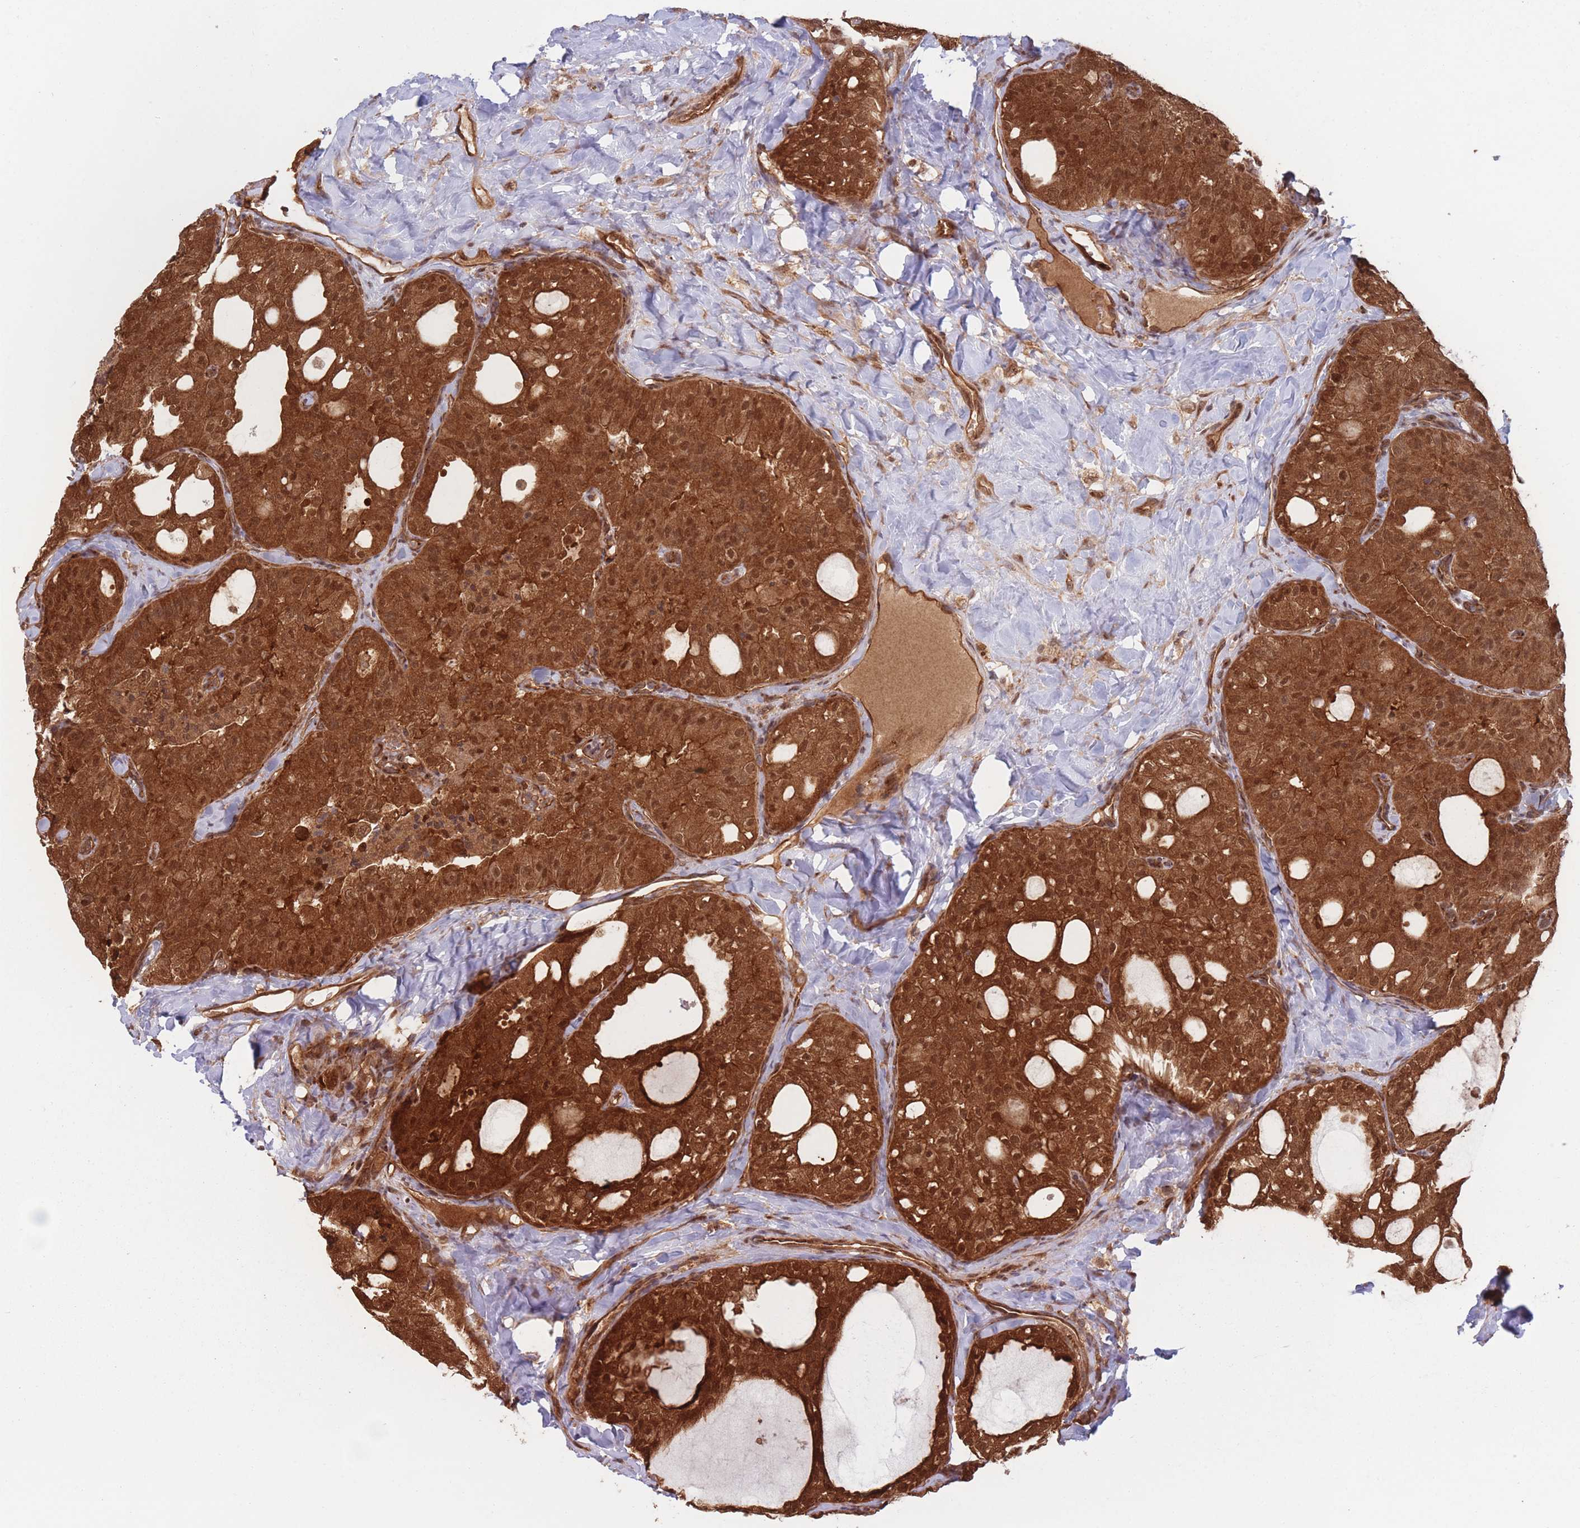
{"staining": {"intensity": "strong", "quantity": ">75%", "location": "cytoplasmic/membranous,nuclear"}, "tissue": "thyroid cancer", "cell_type": "Tumor cells", "image_type": "cancer", "snomed": [{"axis": "morphology", "description": "Follicular adenoma carcinoma, NOS"}, {"axis": "topography", "description": "Thyroid gland"}], "caption": "Immunohistochemical staining of human thyroid follicular adenoma carcinoma reveals high levels of strong cytoplasmic/membranous and nuclear protein expression in approximately >75% of tumor cells.", "gene": "PODXL2", "patient": {"sex": "male", "age": 75}}